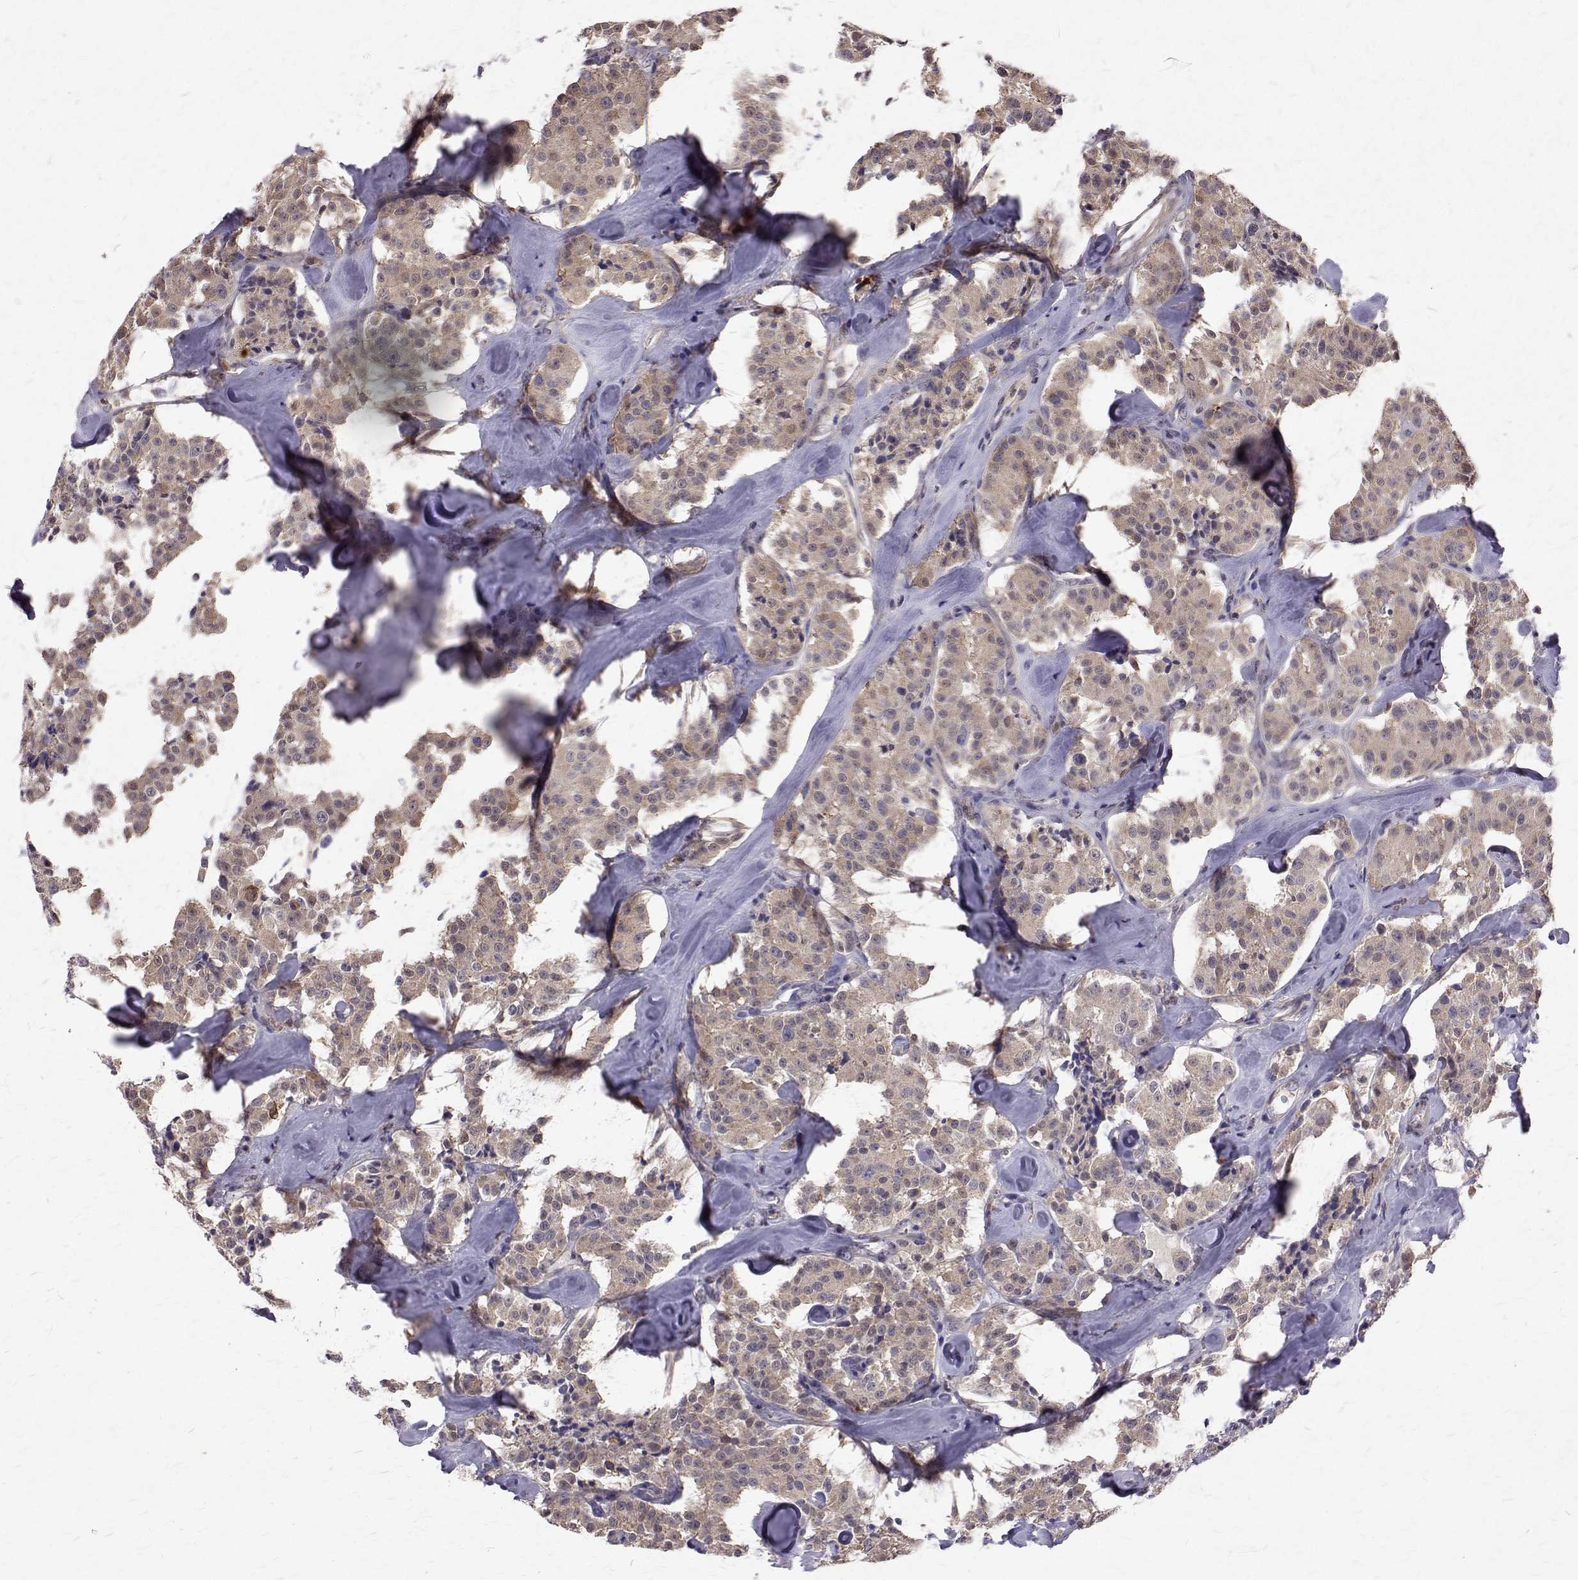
{"staining": {"intensity": "weak", "quantity": "25%-75%", "location": "cytoplasmic/membranous"}, "tissue": "carcinoid", "cell_type": "Tumor cells", "image_type": "cancer", "snomed": [{"axis": "morphology", "description": "Carcinoid, malignant, NOS"}, {"axis": "topography", "description": "Pancreas"}], "caption": "A micrograph showing weak cytoplasmic/membranous expression in approximately 25%-75% of tumor cells in carcinoid, as visualized by brown immunohistochemical staining.", "gene": "CCDC89", "patient": {"sex": "male", "age": 41}}